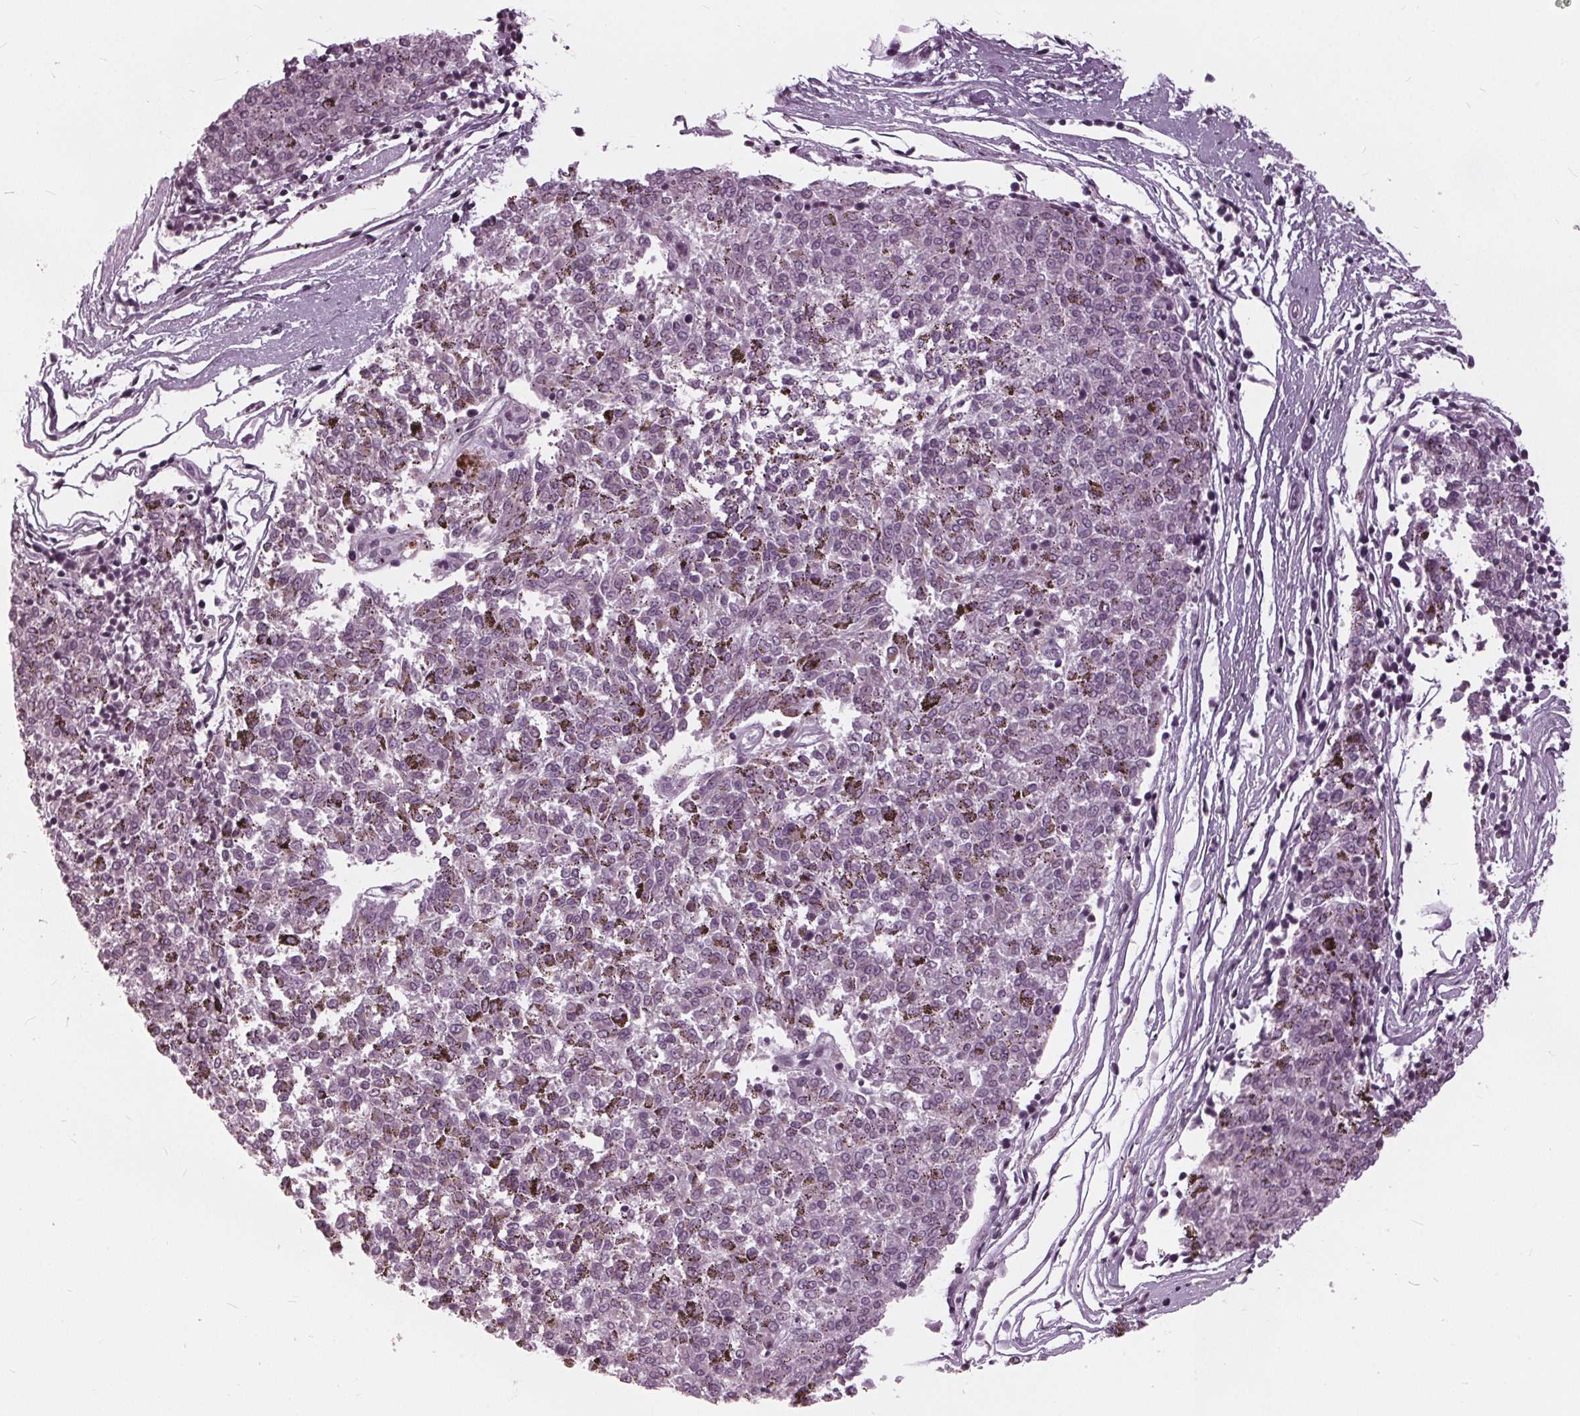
{"staining": {"intensity": "negative", "quantity": "none", "location": "none"}, "tissue": "melanoma", "cell_type": "Tumor cells", "image_type": "cancer", "snomed": [{"axis": "morphology", "description": "Malignant melanoma, NOS"}, {"axis": "topography", "description": "Skin"}], "caption": "A photomicrograph of malignant melanoma stained for a protein reveals no brown staining in tumor cells. (DAB (3,3'-diaminobenzidine) immunohistochemistry visualized using brightfield microscopy, high magnification).", "gene": "SLC9A4", "patient": {"sex": "female", "age": 72}}